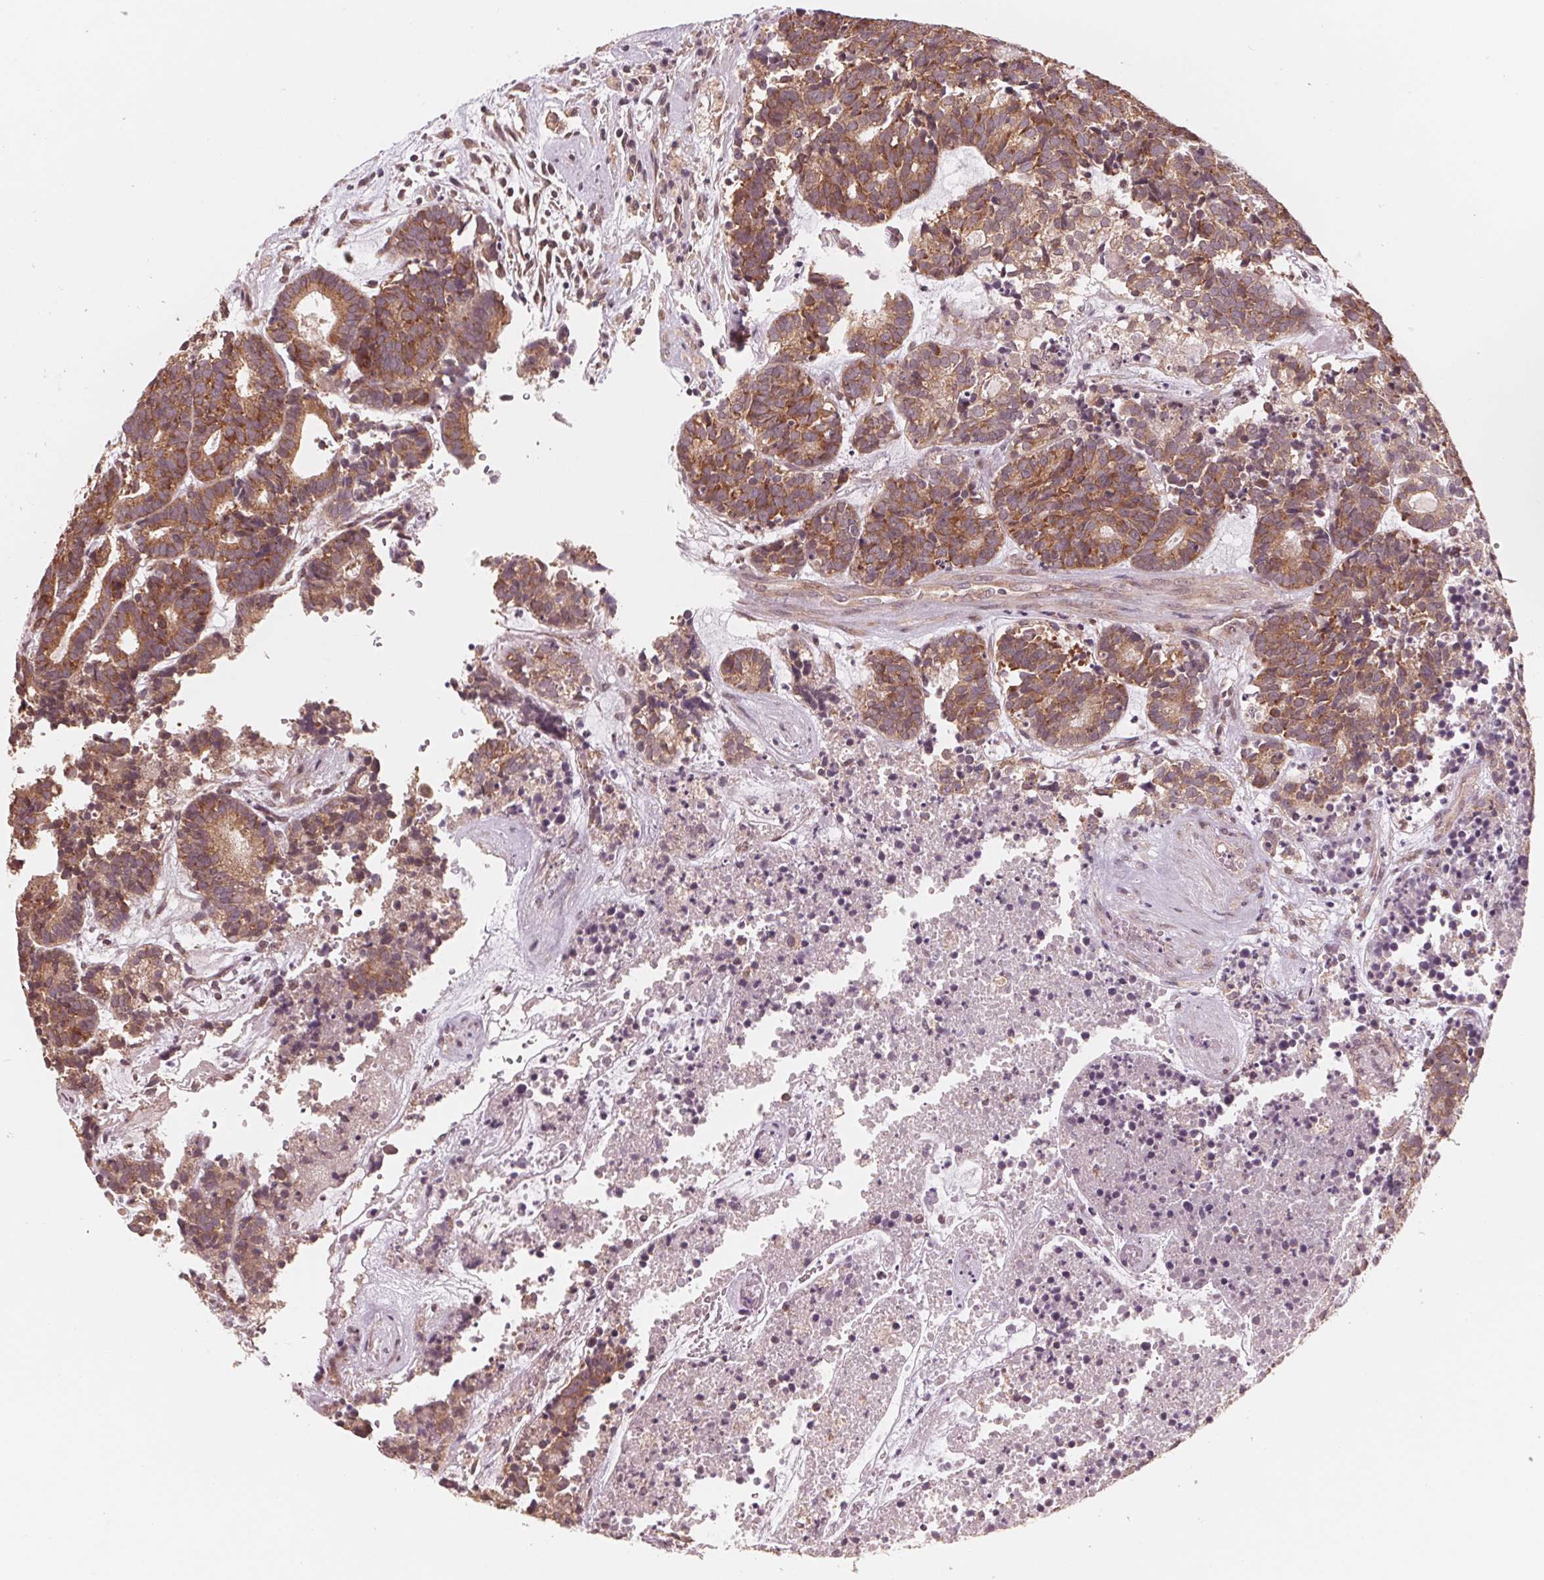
{"staining": {"intensity": "strong", "quantity": ">75%", "location": "cytoplasmic/membranous"}, "tissue": "head and neck cancer", "cell_type": "Tumor cells", "image_type": "cancer", "snomed": [{"axis": "morphology", "description": "Adenocarcinoma, NOS"}, {"axis": "topography", "description": "Head-Neck"}], "caption": "Tumor cells display strong cytoplasmic/membranous expression in about >75% of cells in head and neck cancer. Immunohistochemistry (ihc) stains the protein of interest in brown and the nuclei are stained blue.", "gene": "GIGYF2", "patient": {"sex": "female", "age": 81}}